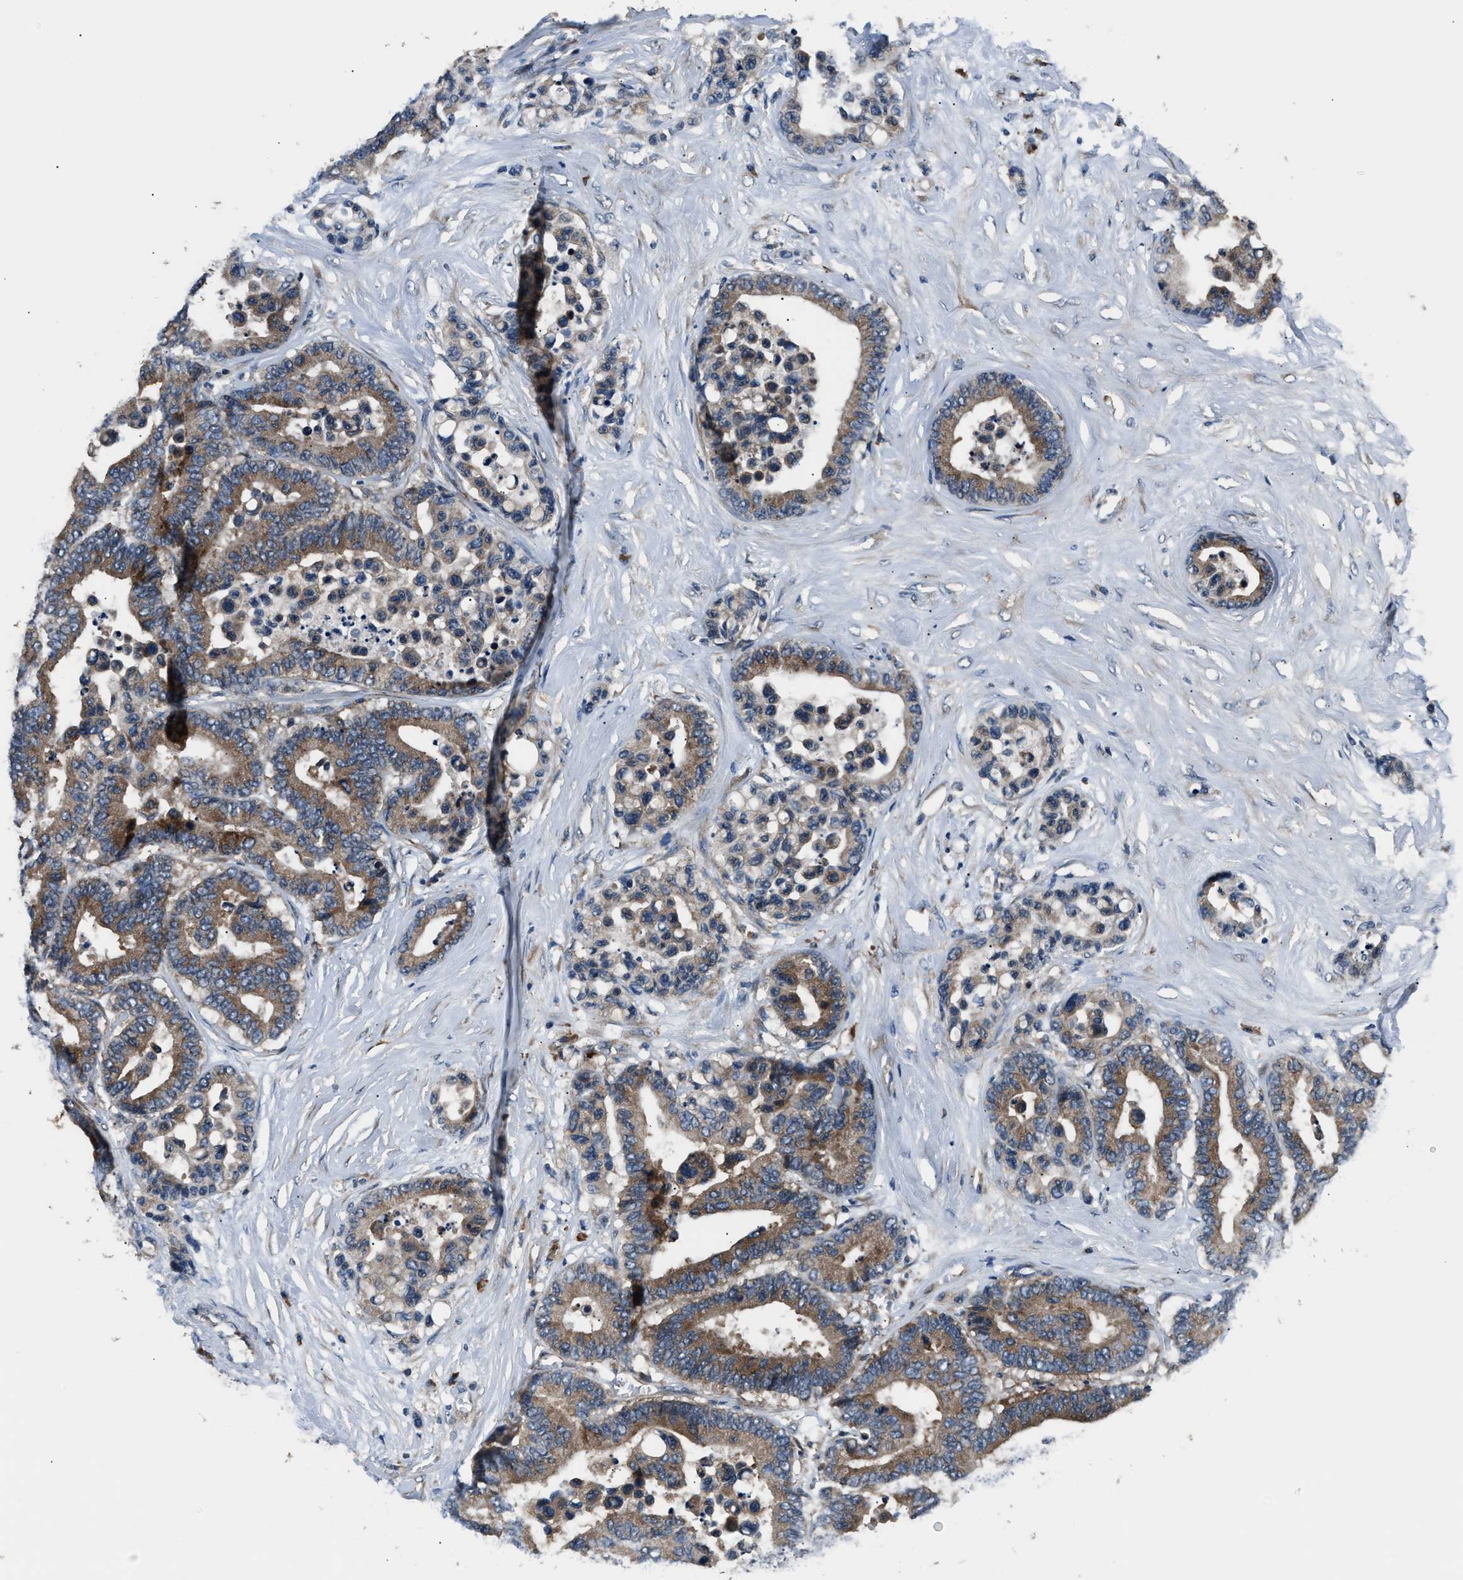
{"staining": {"intensity": "weak", "quantity": ">75%", "location": "cytoplasmic/membranous"}, "tissue": "colorectal cancer", "cell_type": "Tumor cells", "image_type": "cancer", "snomed": [{"axis": "morphology", "description": "Normal tissue, NOS"}, {"axis": "morphology", "description": "Adenocarcinoma, NOS"}, {"axis": "topography", "description": "Colon"}], "caption": "Immunohistochemistry (IHC) of colorectal cancer (adenocarcinoma) shows low levels of weak cytoplasmic/membranous expression in about >75% of tumor cells.", "gene": "IMPDH2", "patient": {"sex": "male", "age": 82}}